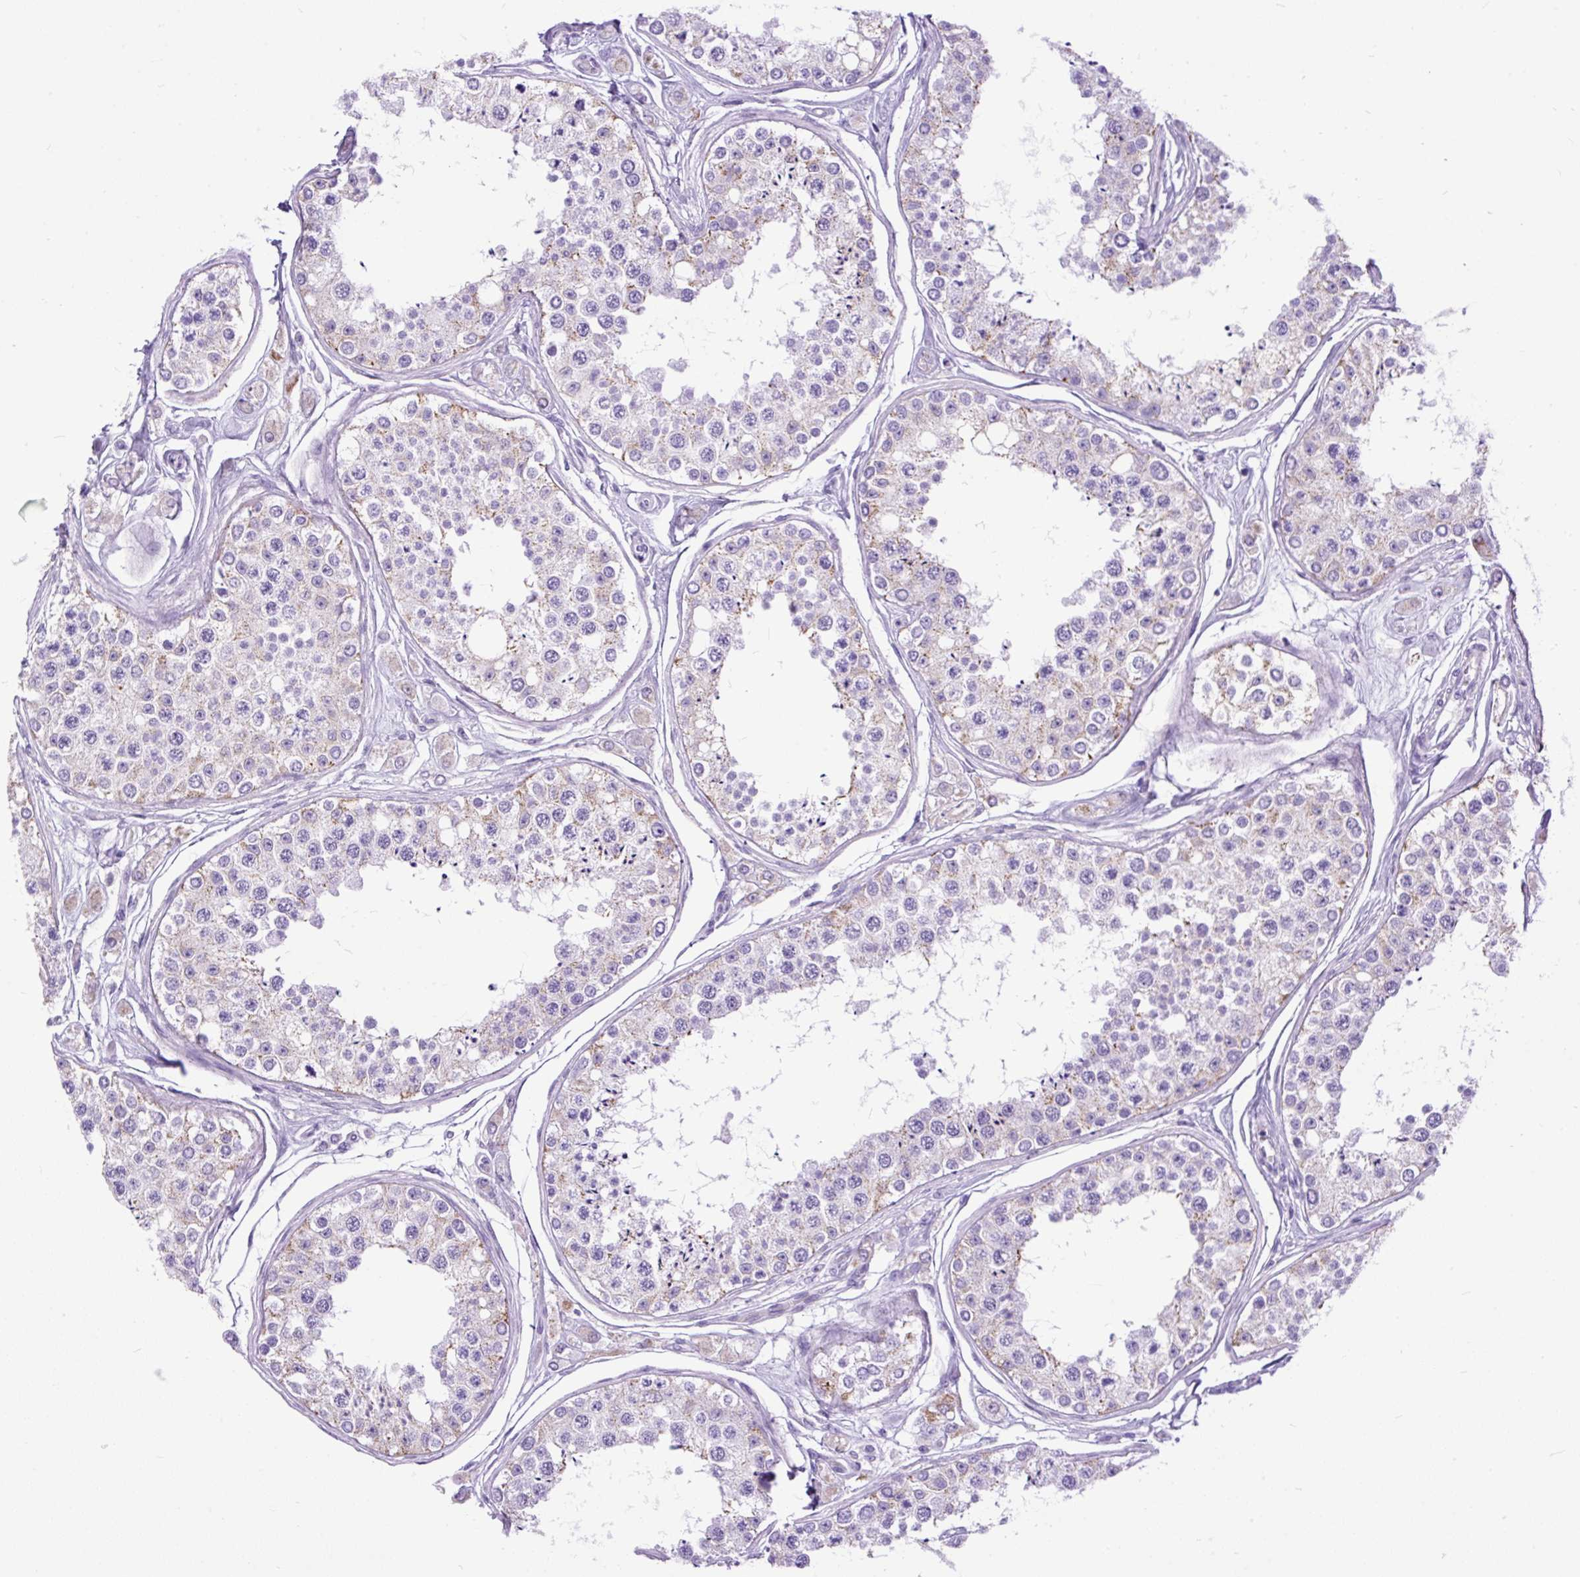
{"staining": {"intensity": "moderate", "quantity": "<25%", "location": "cytoplasmic/membranous"}, "tissue": "testis", "cell_type": "Cells in seminiferous ducts", "image_type": "normal", "snomed": [{"axis": "morphology", "description": "Normal tissue, NOS"}, {"axis": "topography", "description": "Testis"}], "caption": "Normal testis shows moderate cytoplasmic/membranous positivity in about <25% of cells in seminiferous ducts.", "gene": "ZNF256", "patient": {"sex": "male", "age": 25}}